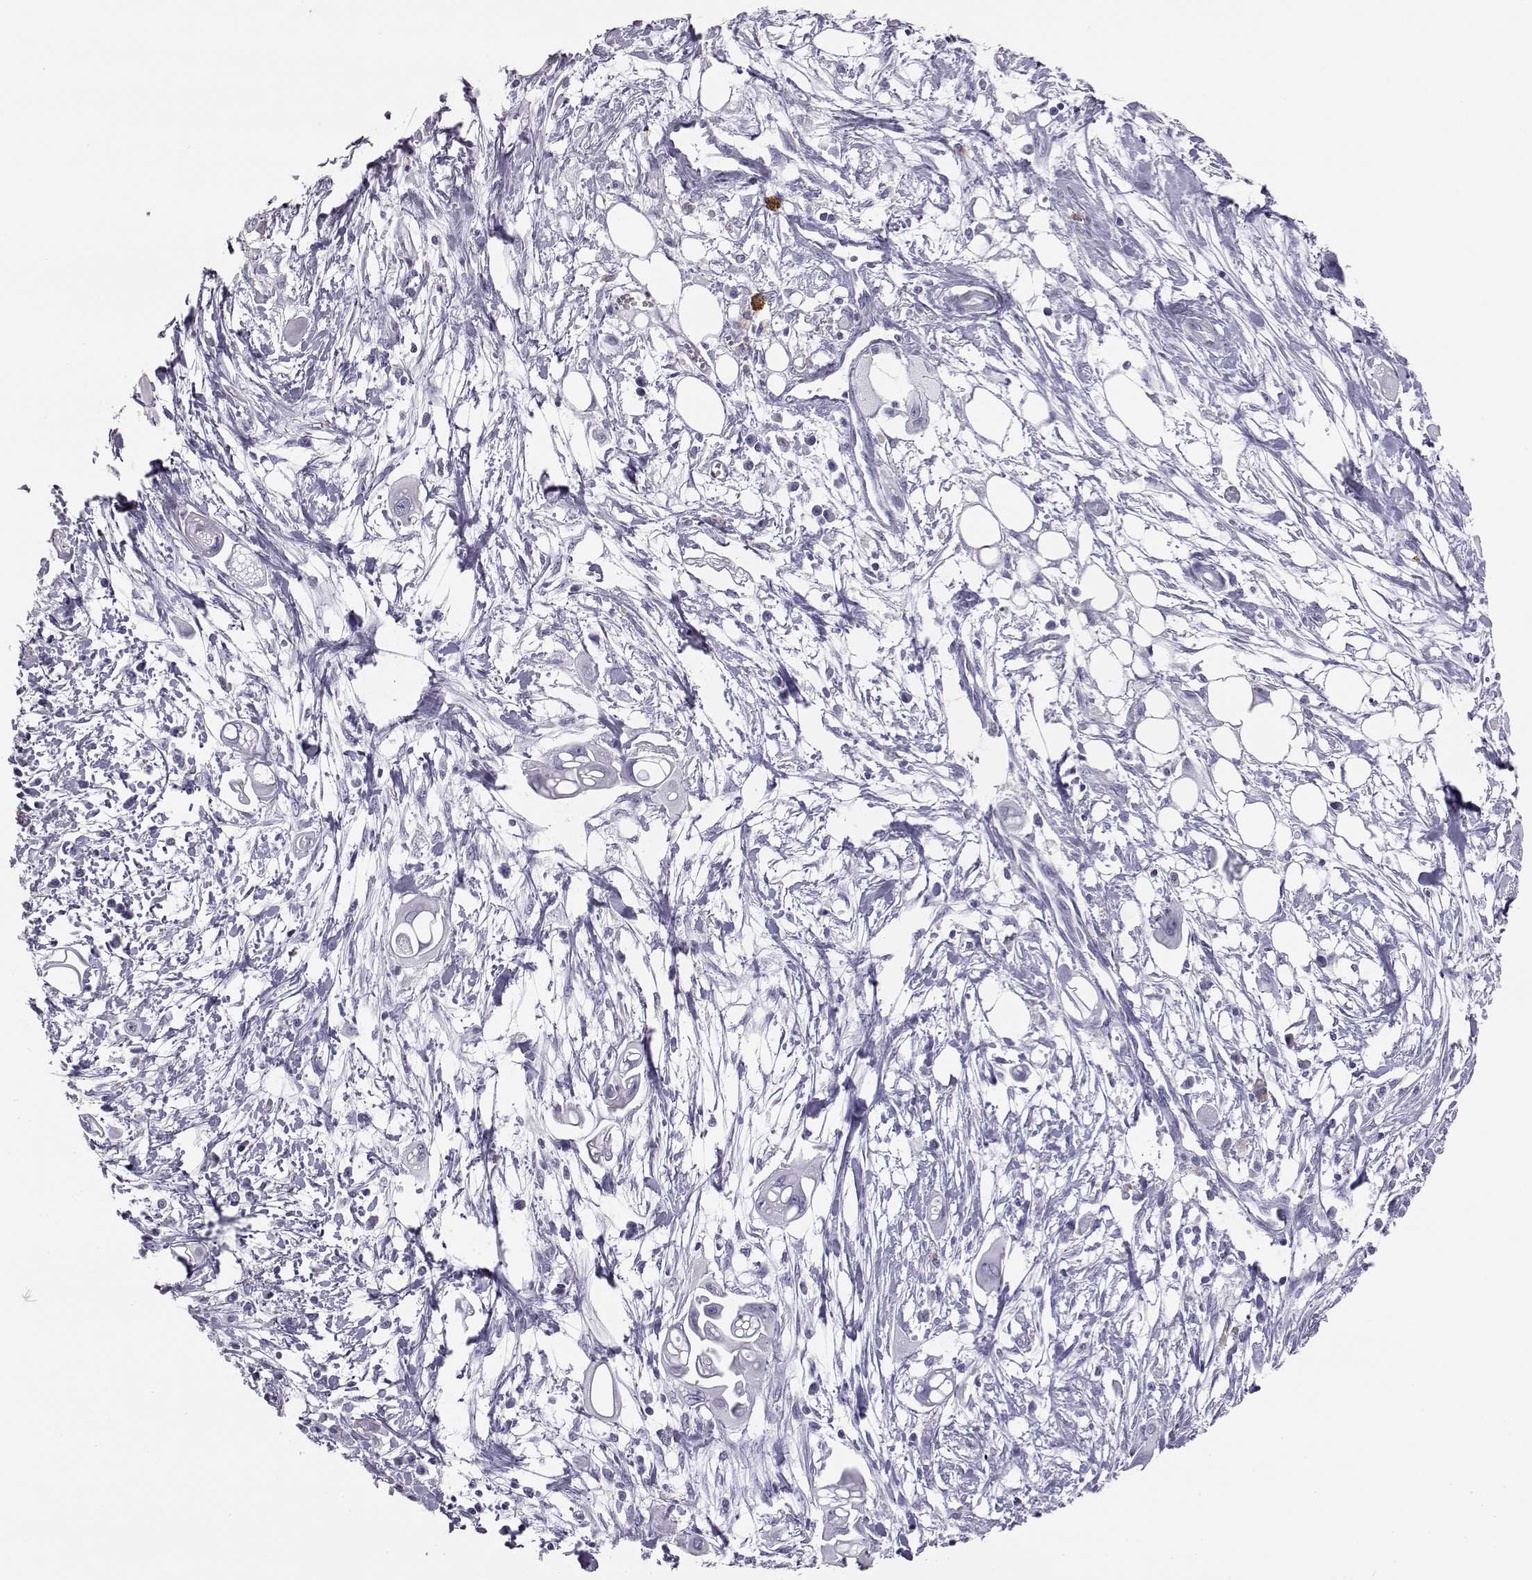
{"staining": {"intensity": "negative", "quantity": "none", "location": "none"}, "tissue": "pancreatic cancer", "cell_type": "Tumor cells", "image_type": "cancer", "snomed": [{"axis": "morphology", "description": "Adenocarcinoma, NOS"}, {"axis": "topography", "description": "Pancreas"}], "caption": "High power microscopy micrograph of an immunohistochemistry micrograph of pancreatic cancer (adenocarcinoma), revealing no significant staining in tumor cells. The staining was performed using DAB (3,3'-diaminobenzidine) to visualize the protein expression in brown, while the nuclei were stained in blue with hematoxylin (Magnification: 20x).", "gene": "ITLN2", "patient": {"sex": "male", "age": 50}}